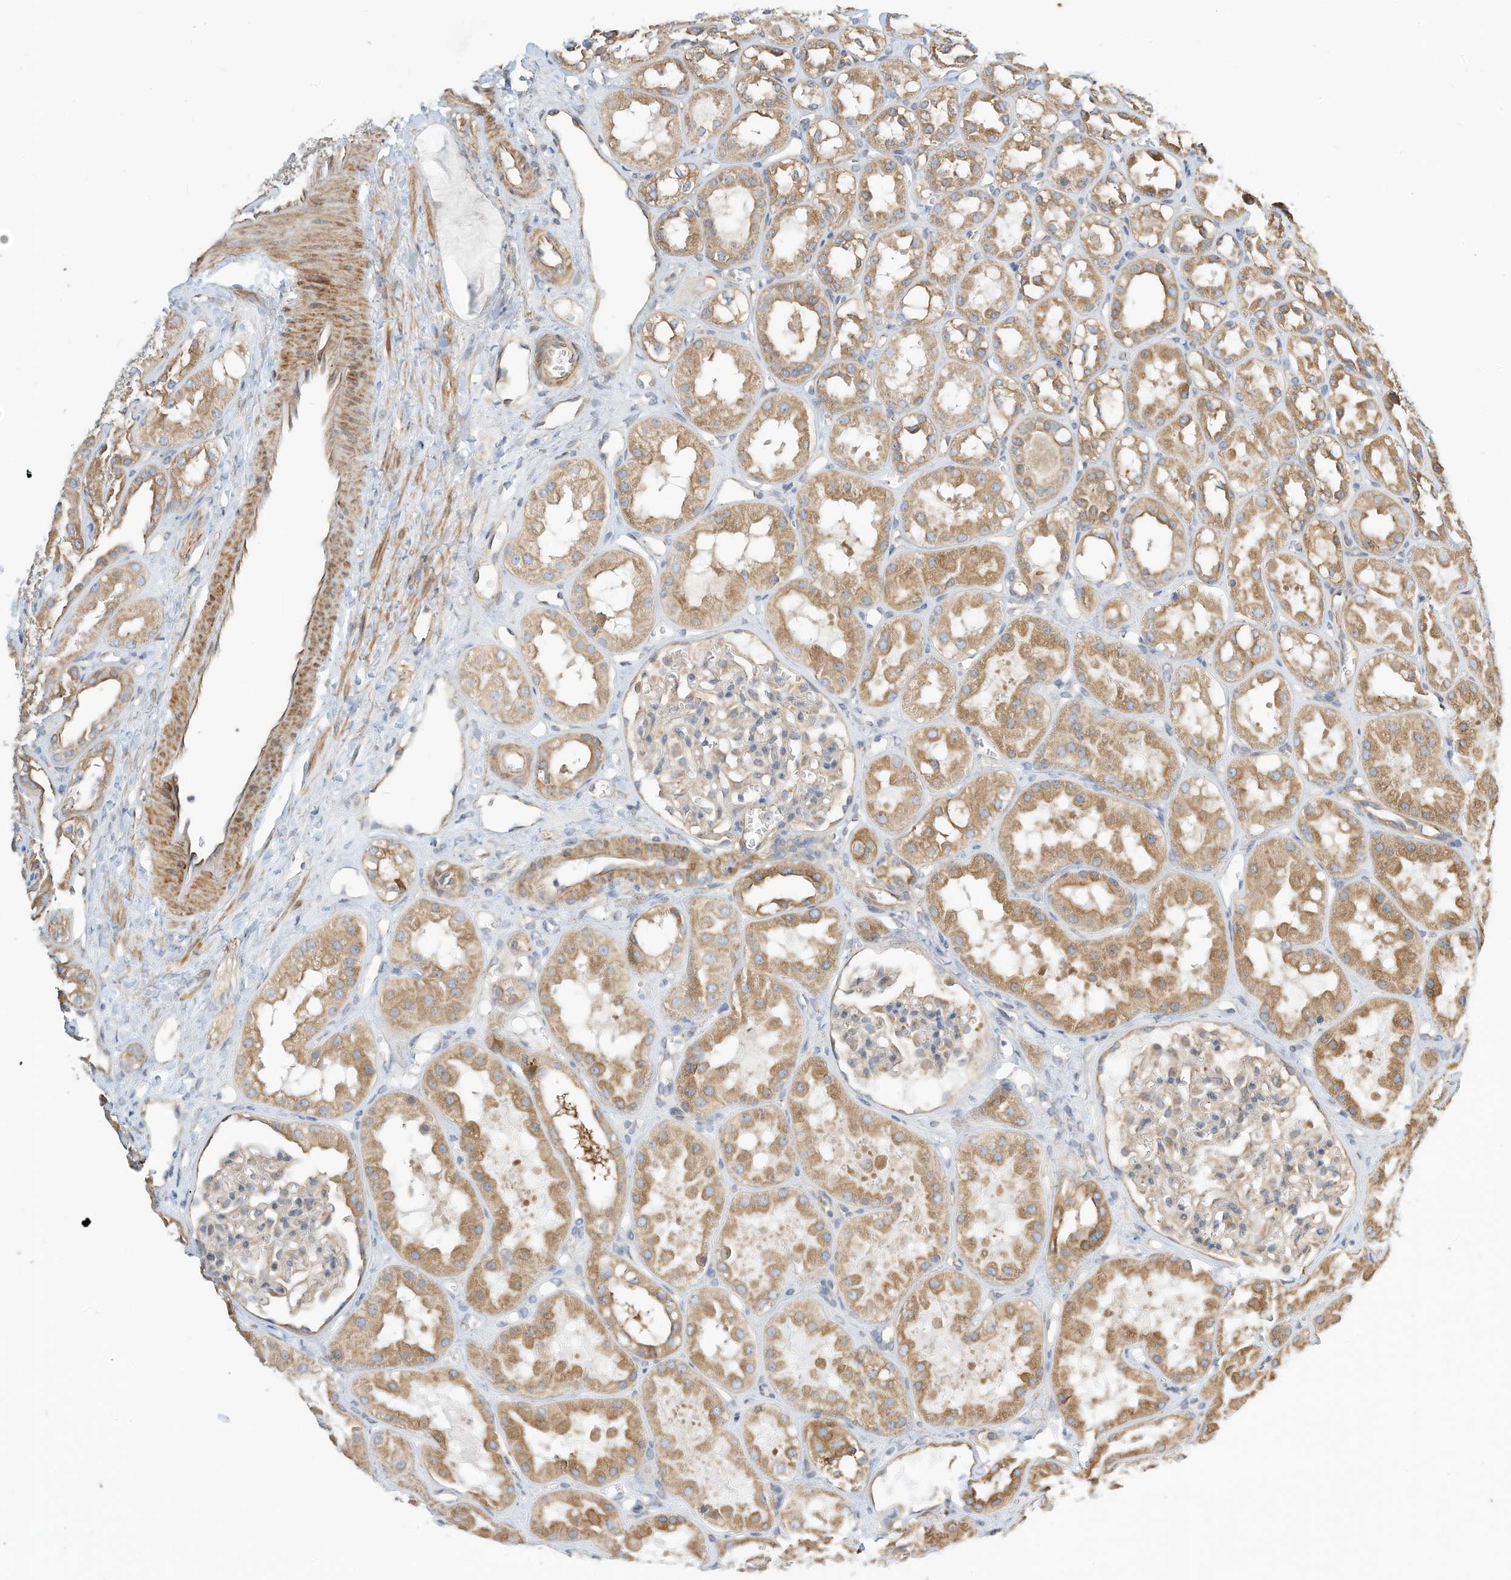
{"staining": {"intensity": "weak", "quantity": "<25%", "location": "cytoplasmic/membranous"}, "tissue": "kidney", "cell_type": "Cells in glomeruli", "image_type": "normal", "snomed": [{"axis": "morphology", "description": "Normal tissue, NOS"}, {"axis": "topography", "description": "Kidney"}], "caption": "IHC of normal kidney reveals no staining in cells in glomeruli. (DAB immunohistochemistry (IHC) visualized using brightfield microscopy, high magnification).", "gene": "OFD1", "patient": {"sex": "male", "age": 16}}